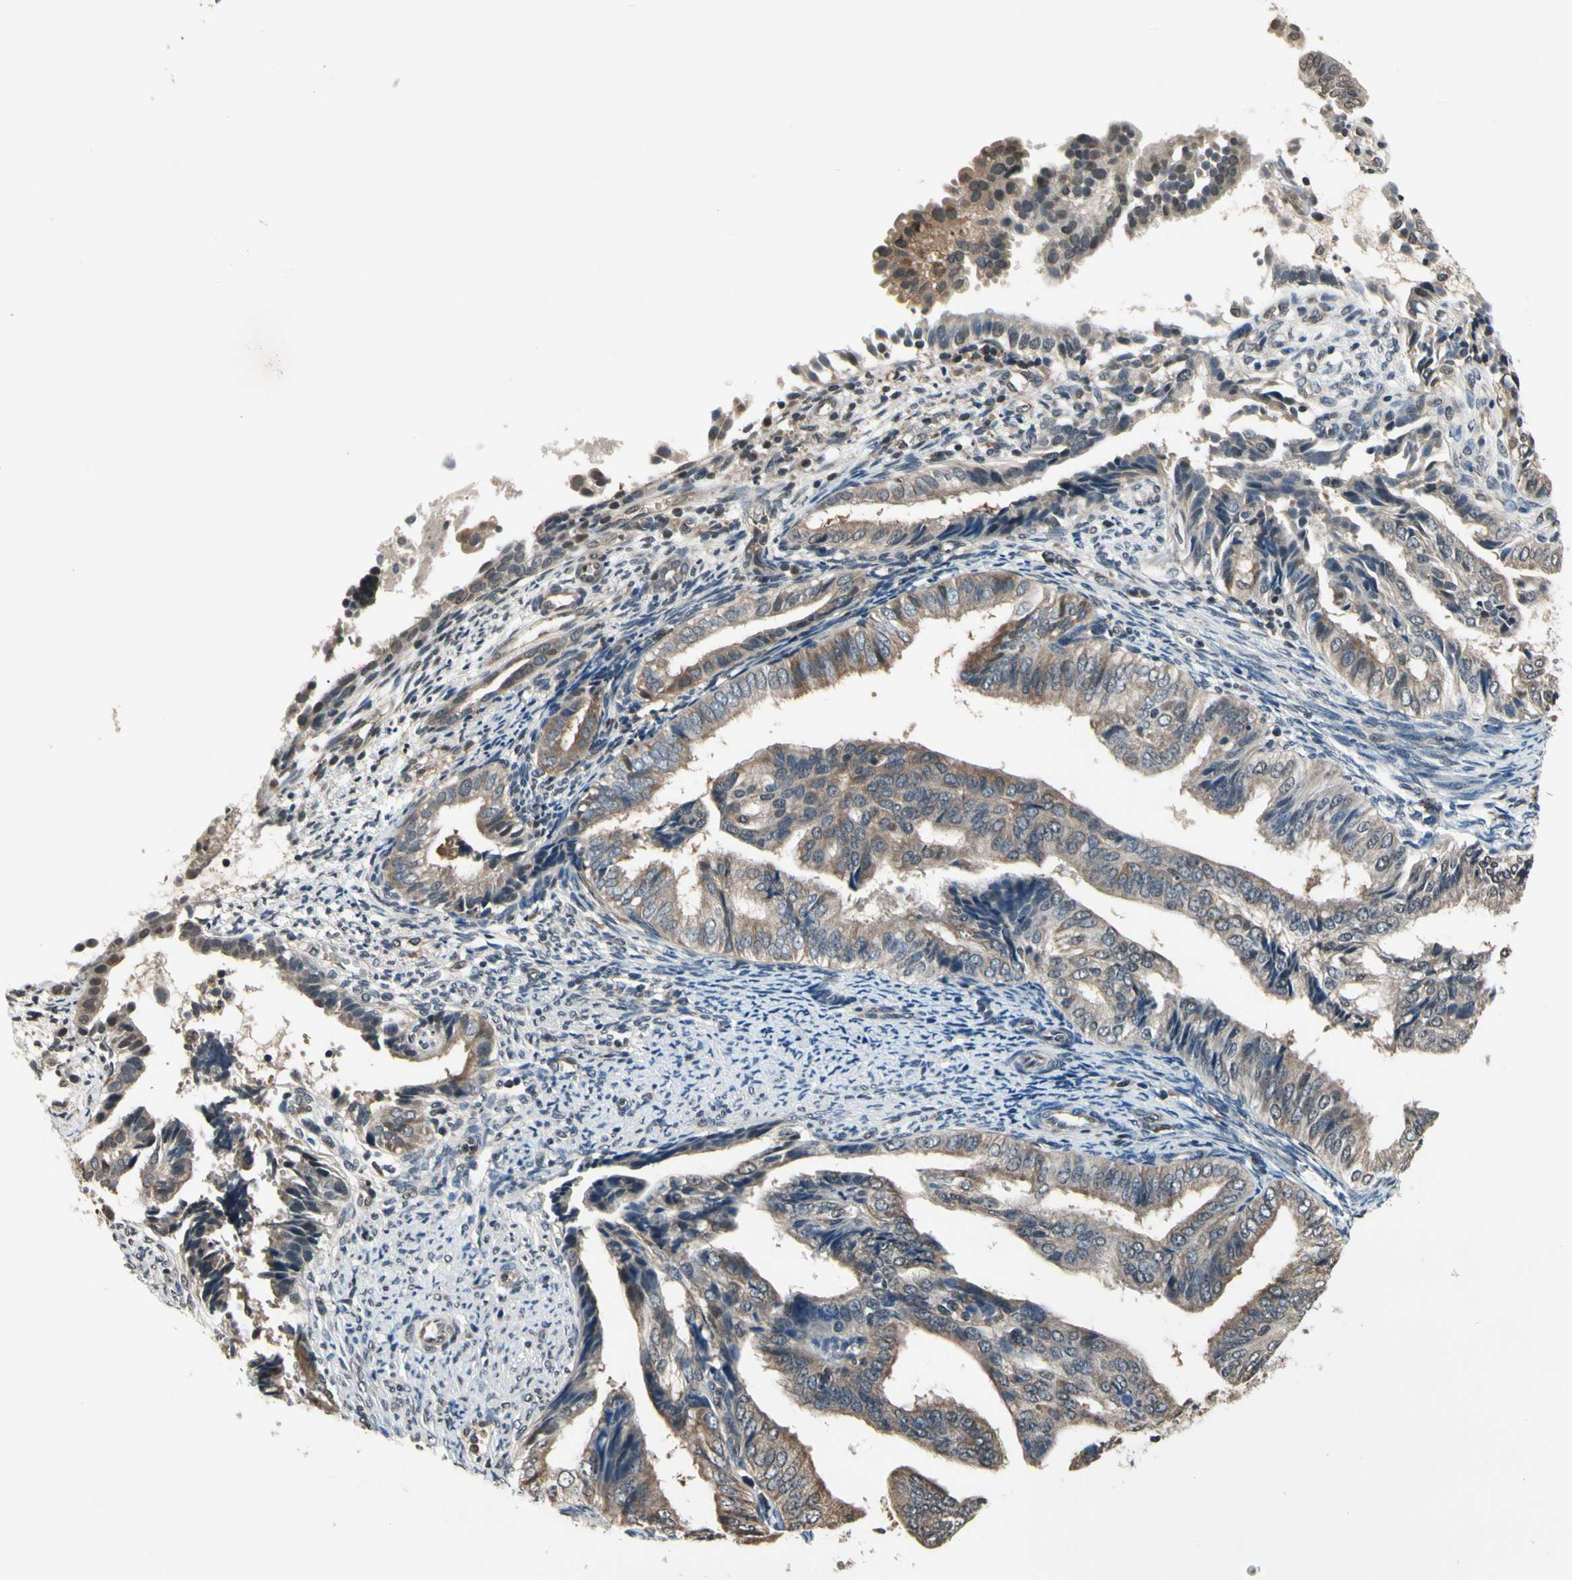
{"staining": {"intensity": "moderate", "quantity": "<25%", "location": "cytoplasmic/membranous"}, "tissue": "endometrial cancer", "cell_type": "Tumor cells", "image_type": "cancer", "snomed": [{"axis": "morphology", "description": "Adenocarcinoma, NOS"}, {"axis": "topography", "description": "Endometrium"}], "caption": "Tumor cells display low levels of moderate cytoplasmic/membranous positivity in approximately <25% of cells in endometrial adenocarcinoma.", "gene": "GCLC", "patient": {"sex": "female", "age": 58}}